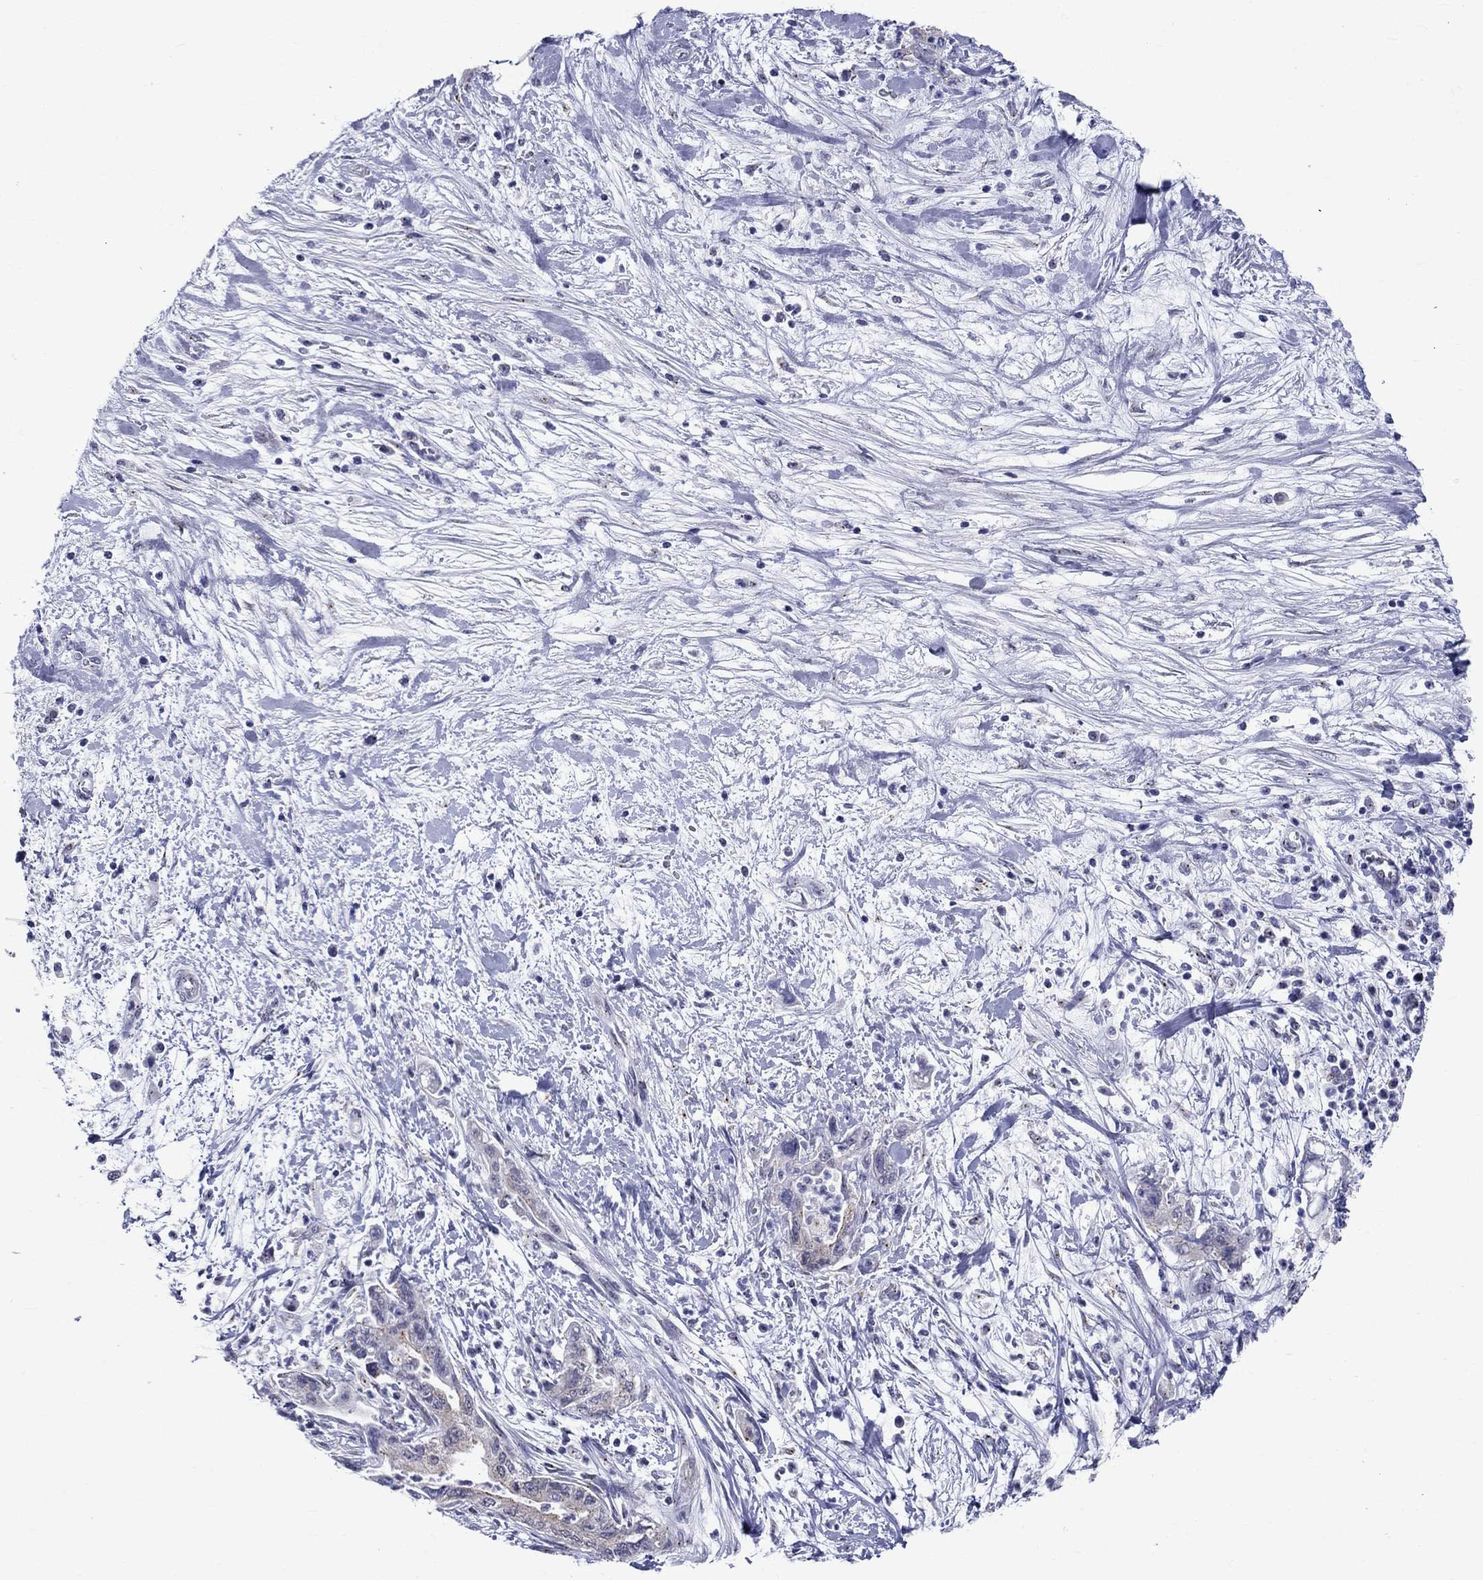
{"staining": {"intensity": "negative", "quantity": "none", "location": "none"}, "tissue": "pancreatic cancer", "cell_type": "Tumor cells", "image_type": "cancer", "snomed": [{"axis": "morphology", "description": "Adenocarcinoma, NOS"}, {"axis": "topography", "description": "Pancreas"}], "caption": "Tumor cells are negative for brown protein staining in pancreatic cancer. The staining was performed using DAB to visualize the protein expression in brown, while the nuclei were stained in blue with hematoxylin (Magnification: 20x).", "gene": "CEP43", "patient": {"sex": "female", "age": 73}}